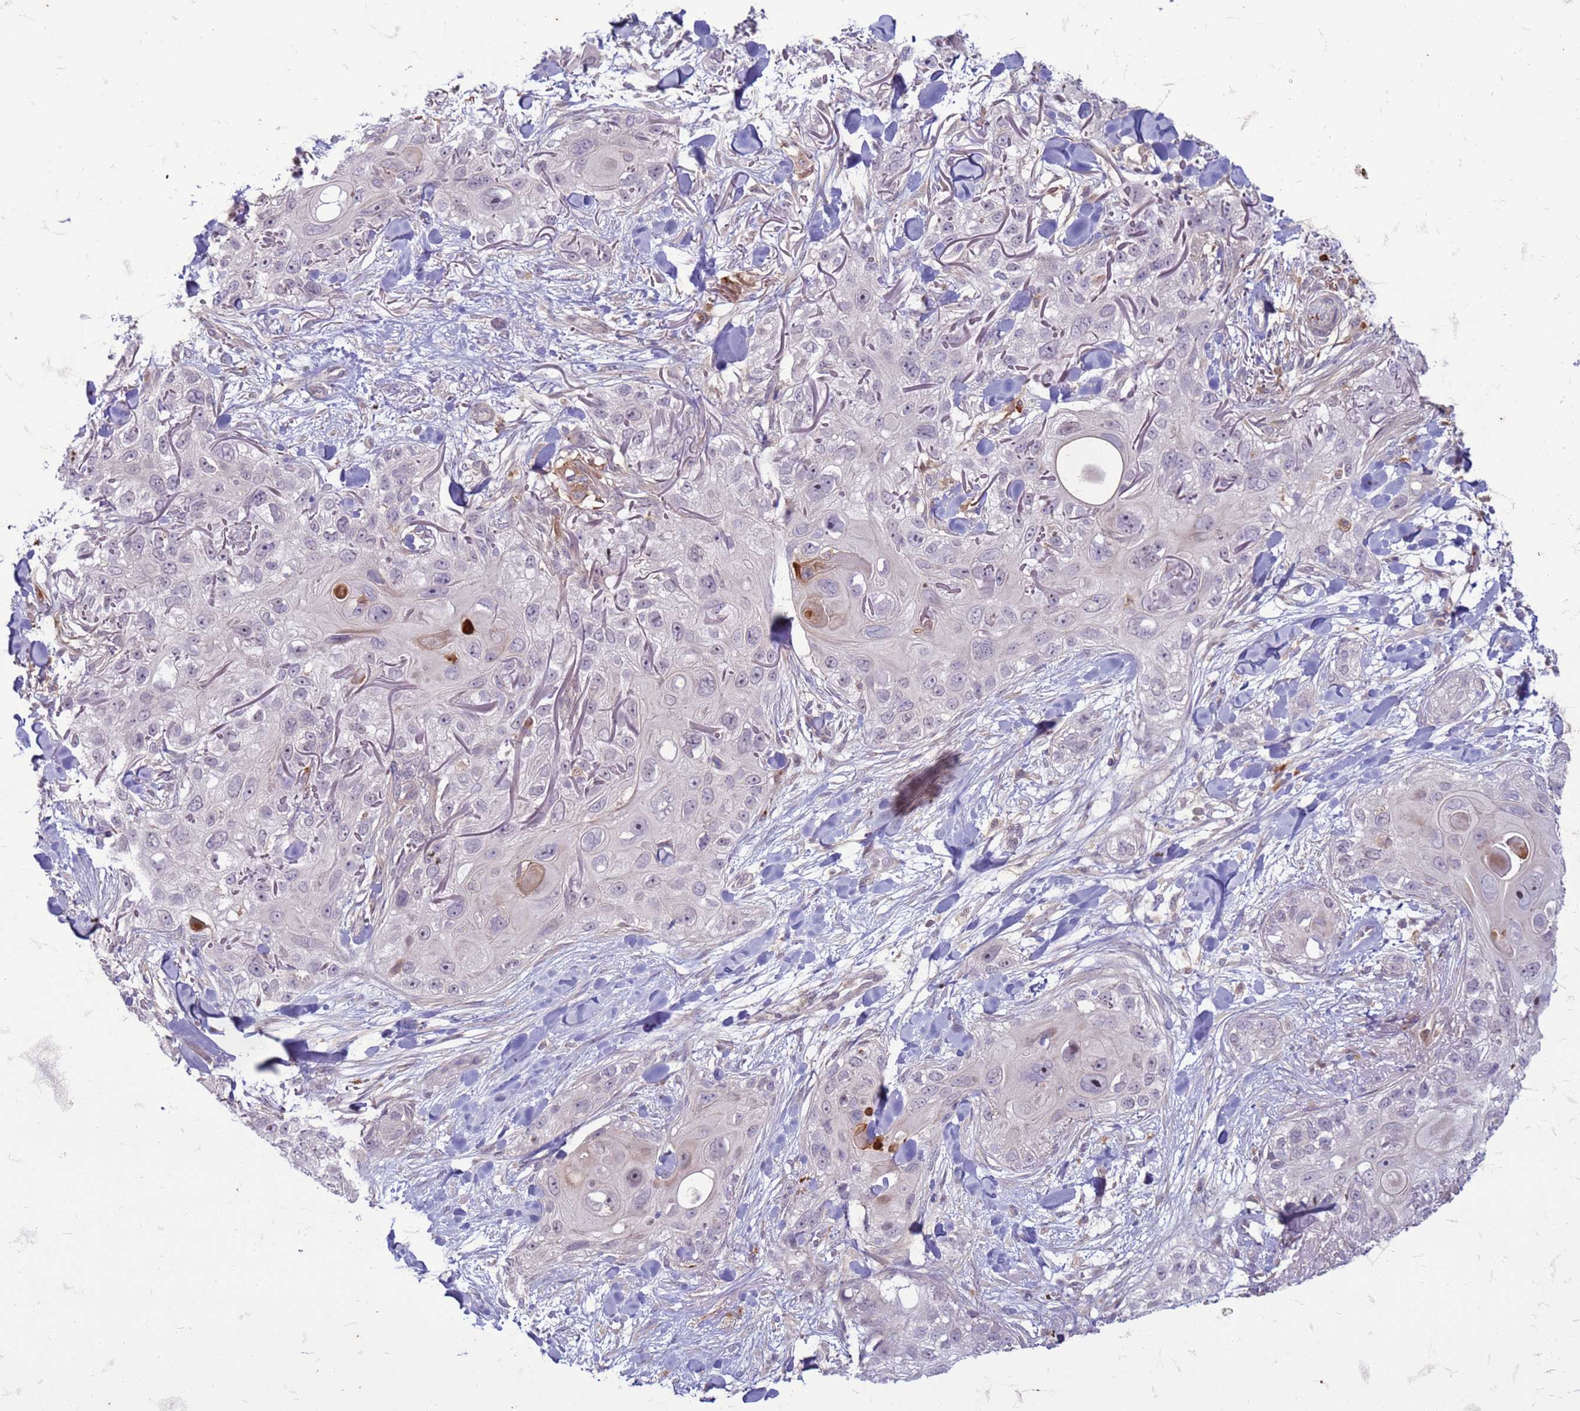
{"staining": {"intensity": "negative", "quantity": "none", "location": "none"}, "tissue": "skin cancer", "cell_type": "Tumor cells", "image_type": "cancer", "snomed": [{"axis": "morphology", "description": "Normal tissue, NOS"}, {"axis": "morphology", "description": "Squamous cell carcinoma, NOS"}, {"axis": "topography", "description": "Skin"}], "caption": "High power microscopy histopathology image of an immunohistochemistry (IHC) histopathology image of skin cancer, revealing no significant staining in tumor cells. (DAB (3,3'-diaminobenzidine) immunohistochemistry (IHC), high magnification).", "gene": "SLC15A3", "patient": {"sex": "male", "age": 72}}